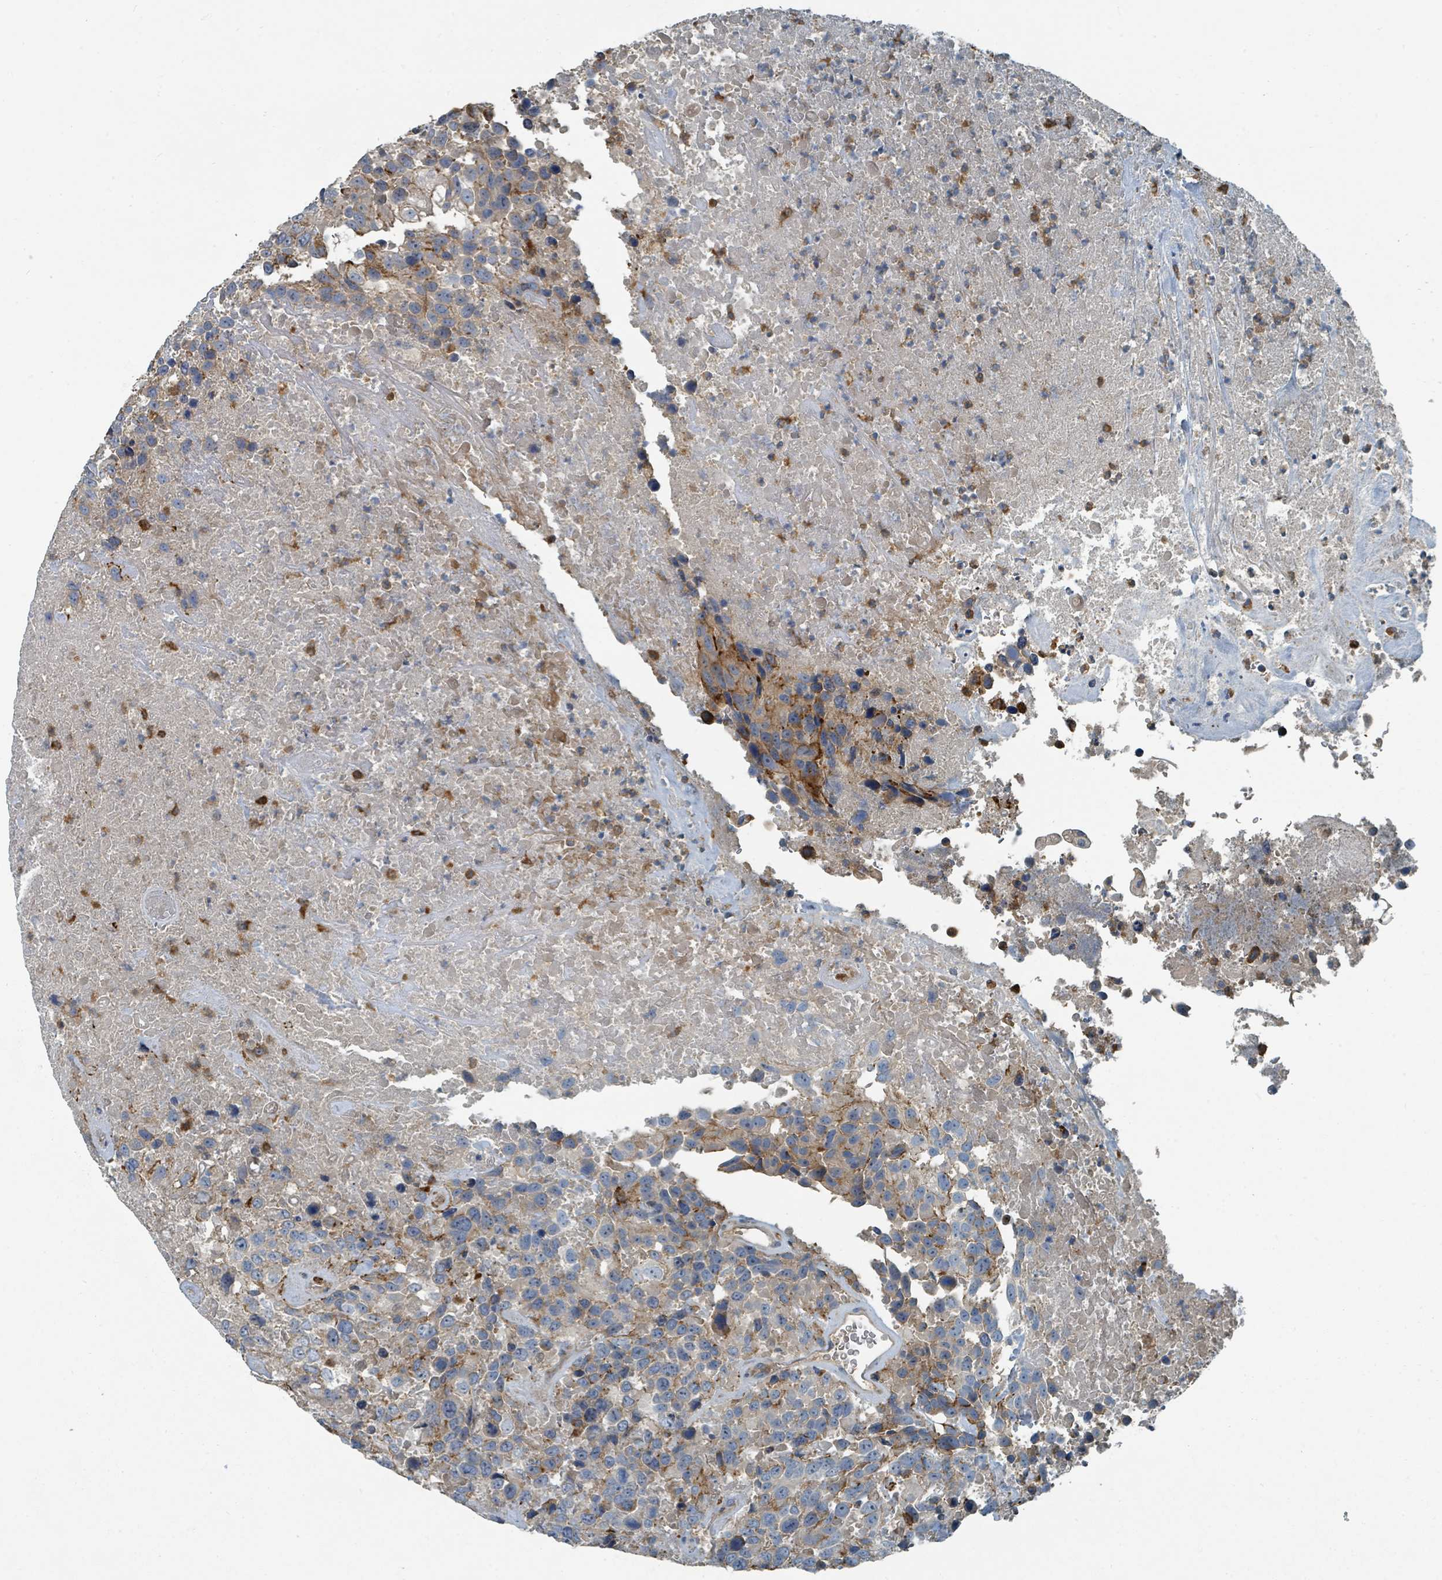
{"staining": {"intensity": "moderate", "quantity": "25%-75%", "location": "cytoplasmic/membranous"}, "tissue": "urothelial cancer", "cell_type": "Tumor cells", "image_type": "cancer", "snomed": [{"axis": "morphology", "description": "Urothelial carcinoma, High grade"}, {"axis": "topography", "description": "Urinary bladder"}], "caption": "Immunohistochemistry photomicrograph of neoplastic tissue: human urothelial carcinoma (high-grade) stained using IHC reveals medium levels of moderate protein expression localized specifically in the cytoplasmic/membranous of tumor cells, appearing as a cytoplasmic/membranous brown color.", "gene": "SLC44A5", "patient": {"sex": "female", "age": 70}}